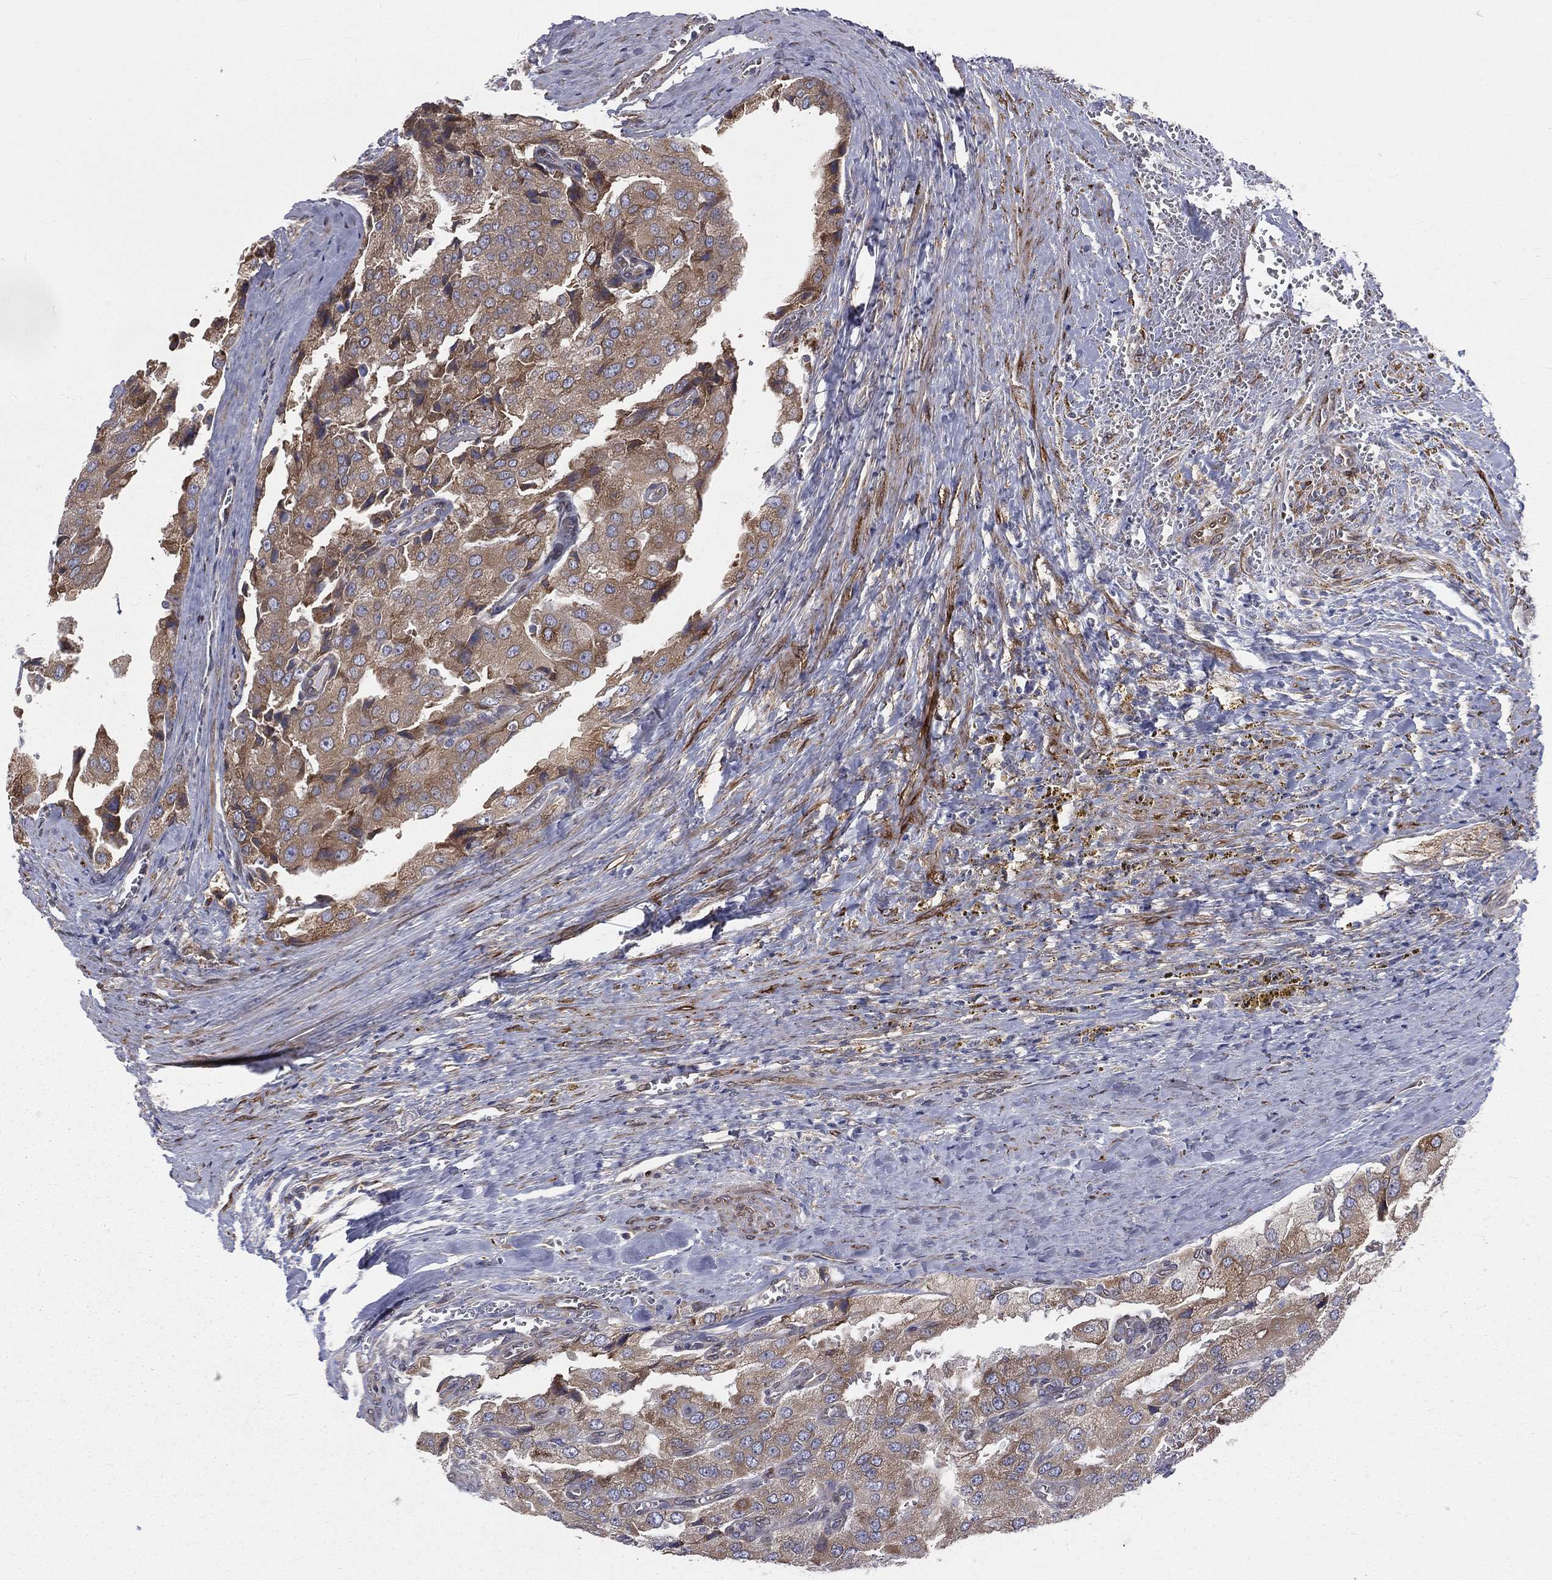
{"staining": {"intensity": "weak", "quantity": ">75%", "location": "cytoplasmic/membranous"}, "tissue": "prostate cancer", "cell_type": "Tumor cells", "image_type": "cancer", "snomed": [{"axis": "morphology", "description": "Adenocarcinoma, NOS"}, {"axis": "topography", "description": "Prostate and seminal vesicle, NOS"}, {"axis": "topography", "description": "Prostate"}], "caption": "The image exhibits a brown stain indicating the presence of a protein in the cytoplasmic/membranous of tumor cells in prostate cancer.", "gene": "PGRMC1", "patient": {"sex": "male", "age": 67}}